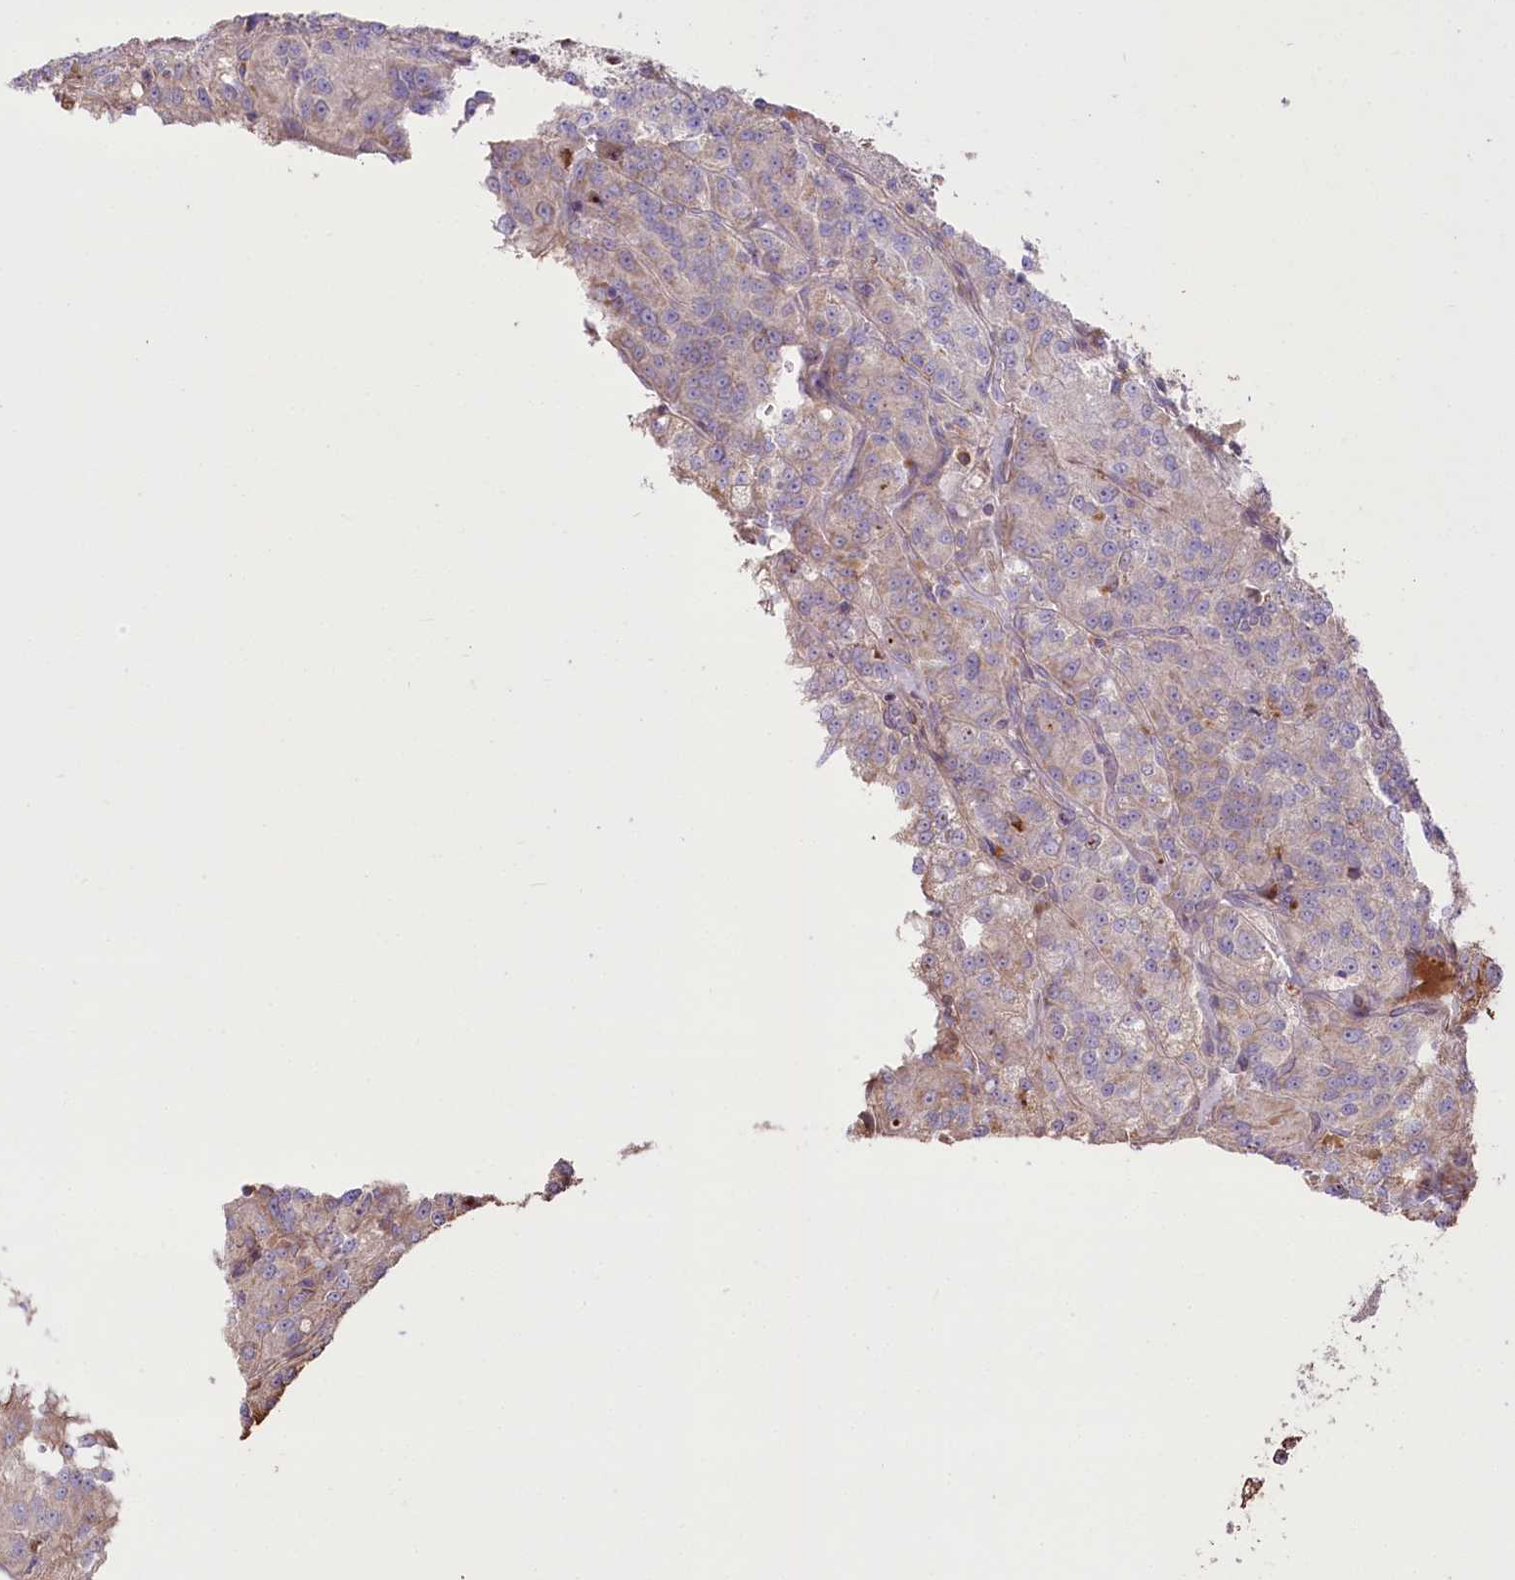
{"staining": {"intensity": "weak", "quantity": "<25%", "location": "cytoplasmic/membranous"}, "tissue": "renal cancer", "cell_type": "Tumor cells", "image_type": "cancer", "snomed": [{"axis": "morphology", "description": "Adenocarcinoma, NOS"}, {"axis": "topography", "description": "Kidney"}], "caption": "Histopathology image shows no significant protein positivity in tumor cells of renal adenocarcinoma.", "gene": "RNF24", "patient": {"sex": "female", "age": 63}}